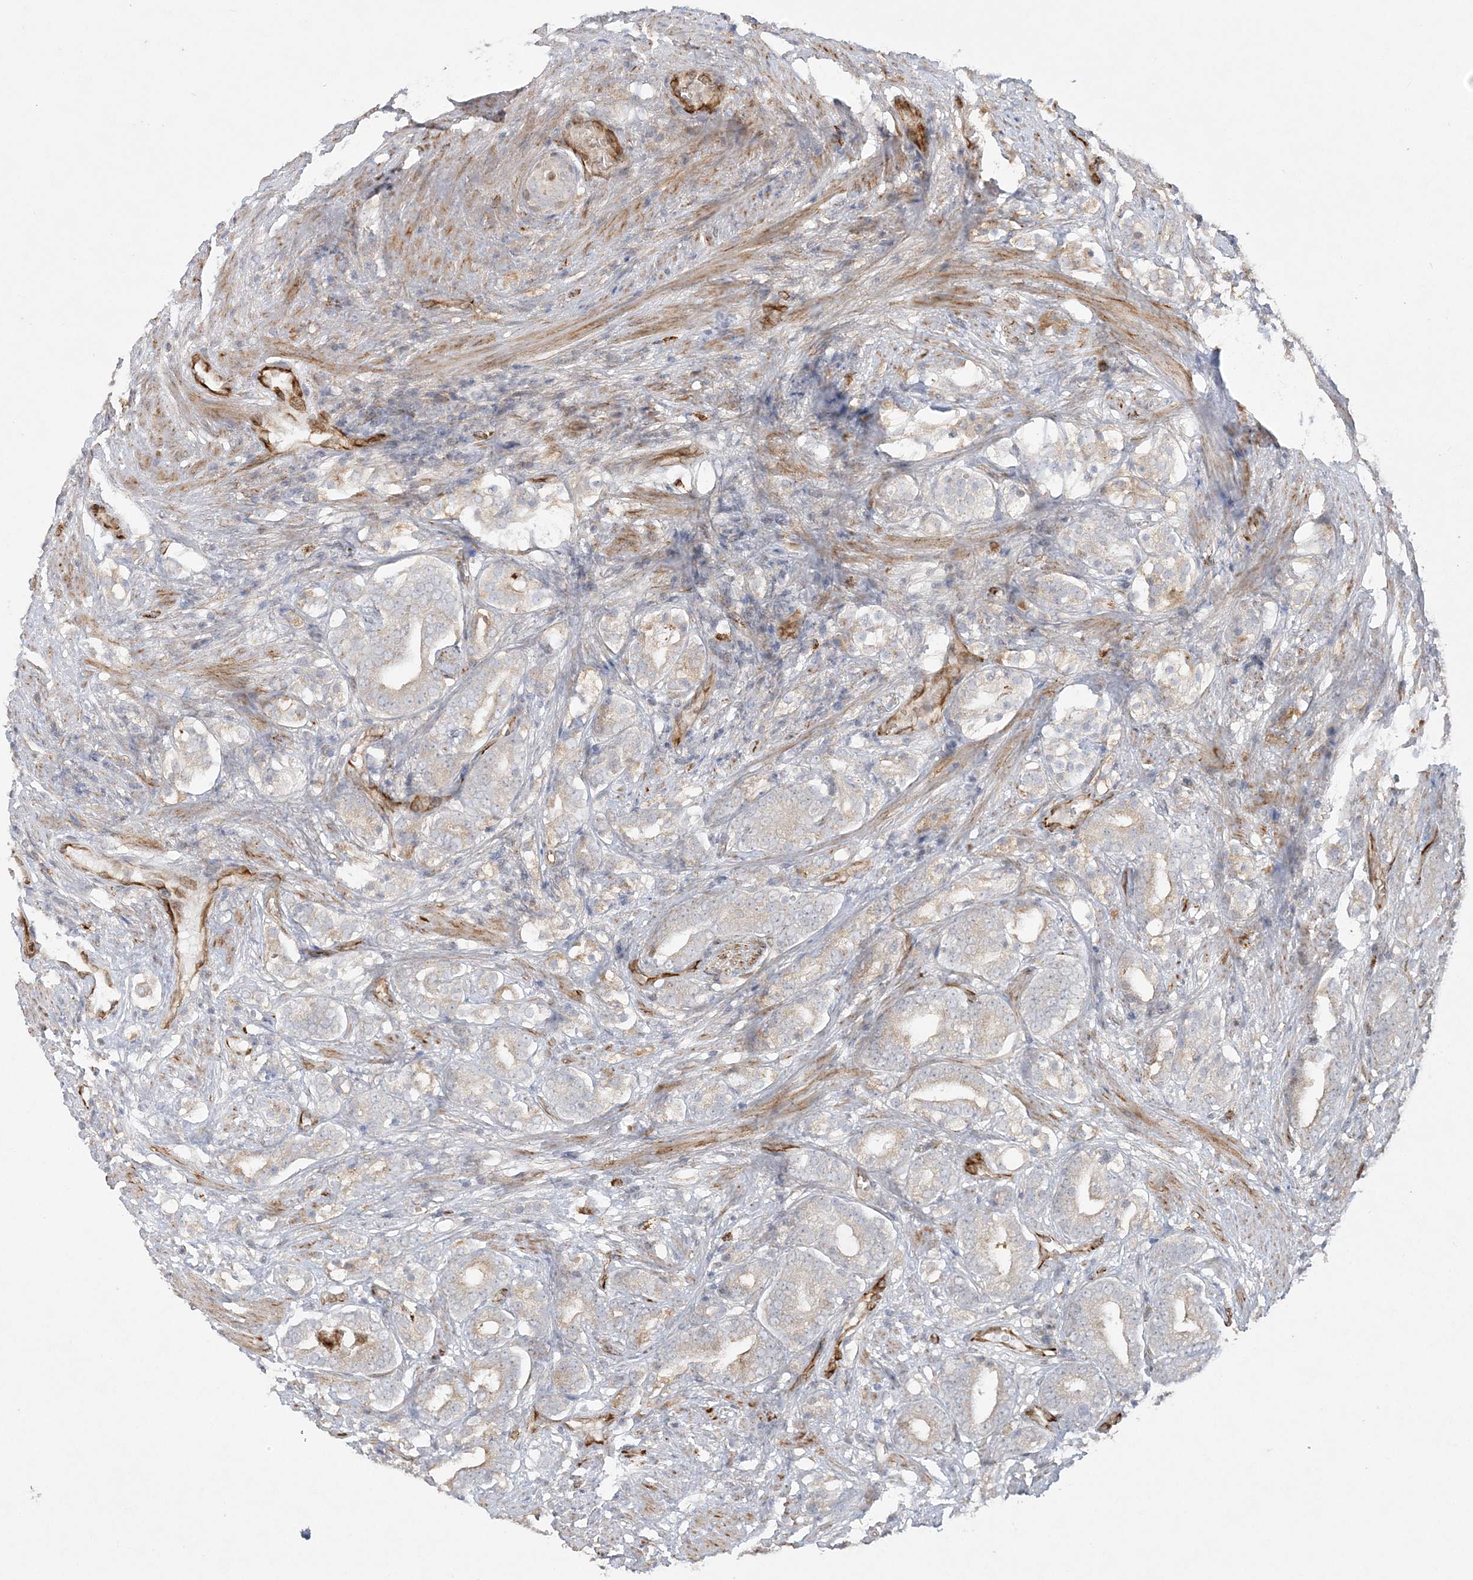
{"staining": {"intensity": "weak", "quantity": "<25%", "location": "cytoplasmic/membranous"}, "tissue": "prostate cancer", "cell_type": "Tumor cells", "image_type": "cancer", "snomed": [{"axis": "morphology", "description": "Adenocarcinoma, High grade"}, {"axis": "topography", "description": "Prostate"}], "caption": "High-grade adenocarcinoma (prostate) was stained to show a protein in brown. There is no significant expression in tumor cells.", "gene": "INPP1", "patient": {"sex": "male", "age": 57}}